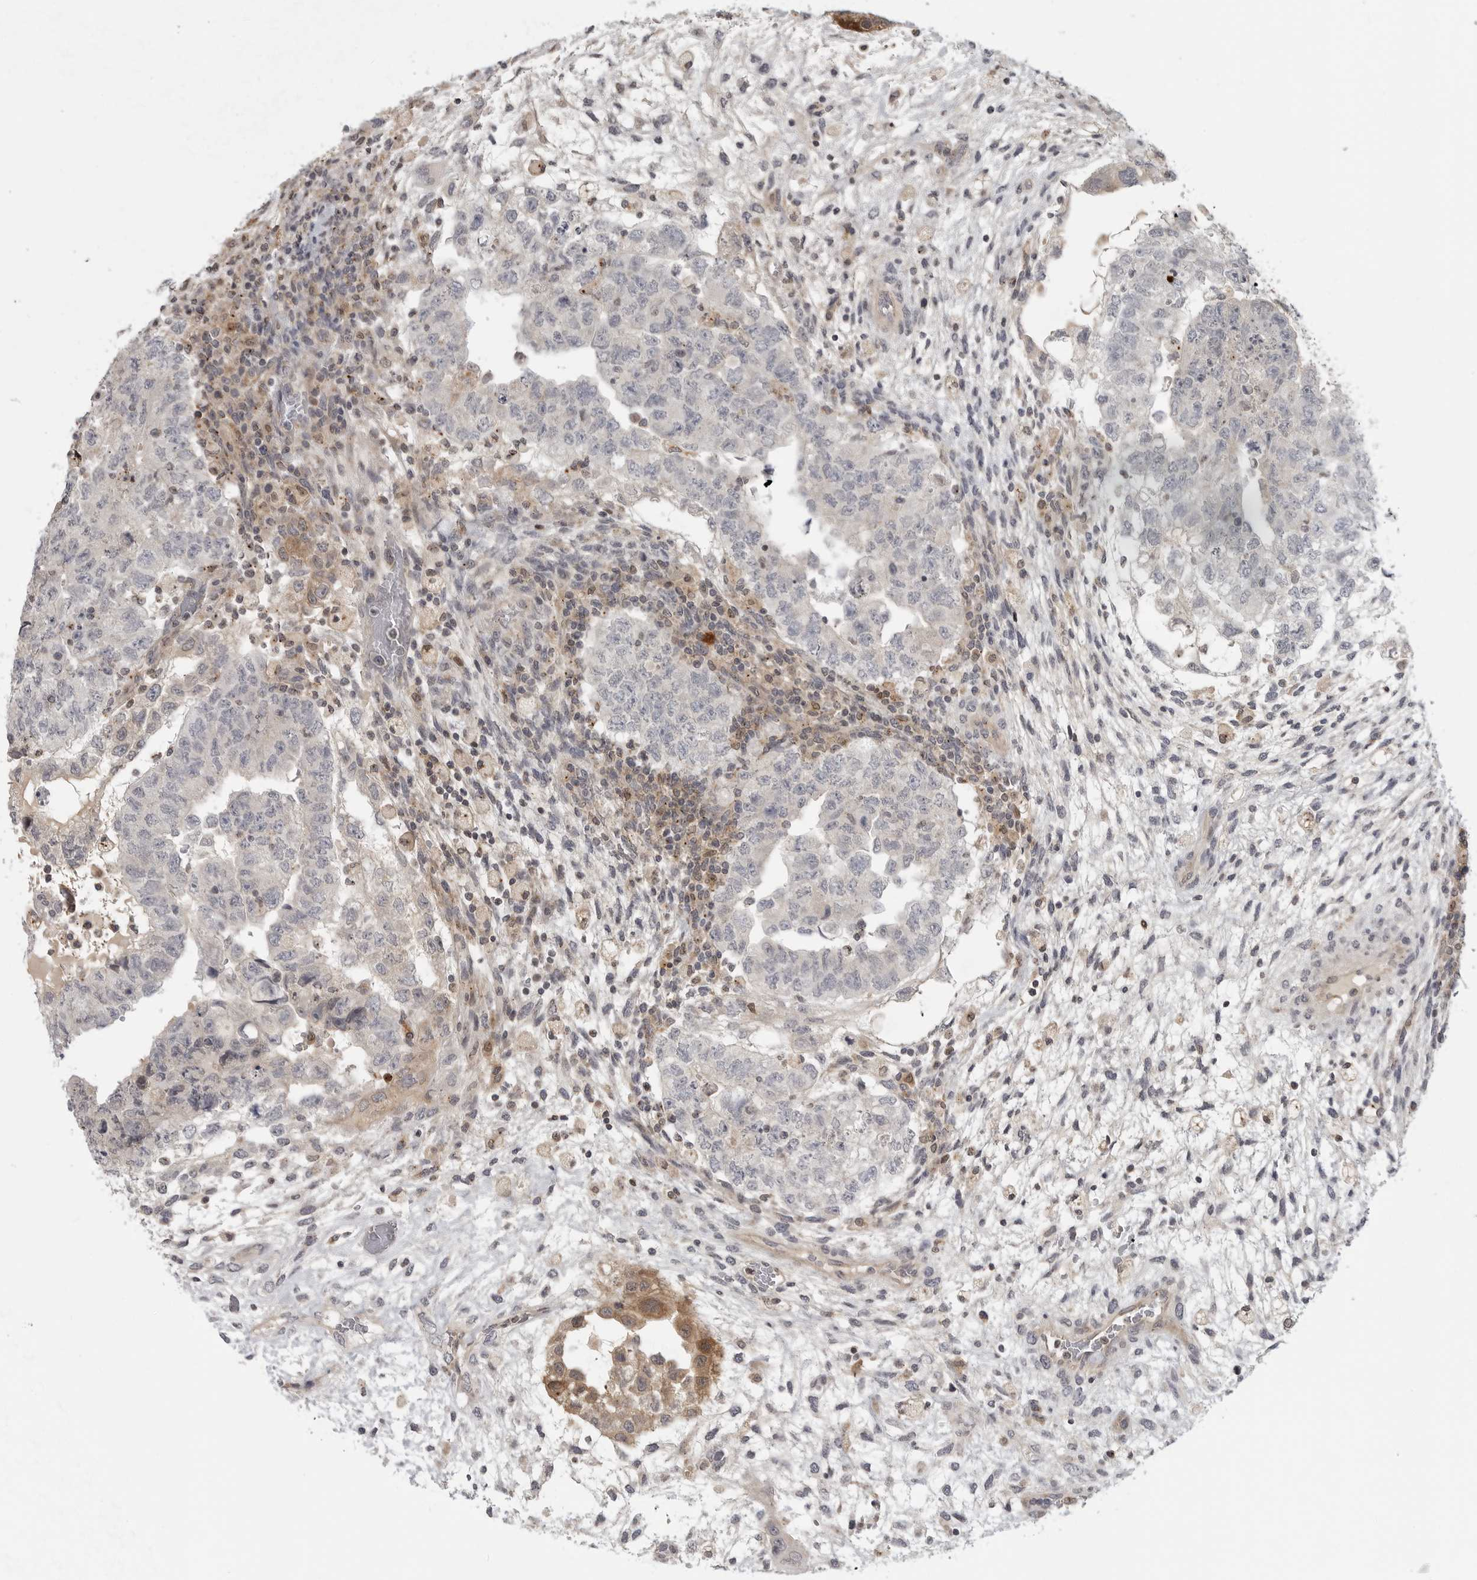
{"staining": {"intensity": "negative", "quantity": "none", "location": "none"}, "tissue": "testis cancer", "cell_type": "Tumor cells", "image_type": "cancer", "snomed": [{"axis": "morphology", "description": "Carcinoma, Embryonal, NOS"}, {"axis": "topography", "description": "Testis"}], "caption": "This histopathology image is of testis embryonal carcinoma stained with immunohistochemistry (IHC) to label a protein in brown with the nuclei are counter-stained blue. There is no staining in tumor cells.", "gene": "CTIF", "patient": {"sex": "male", "age": 36}}